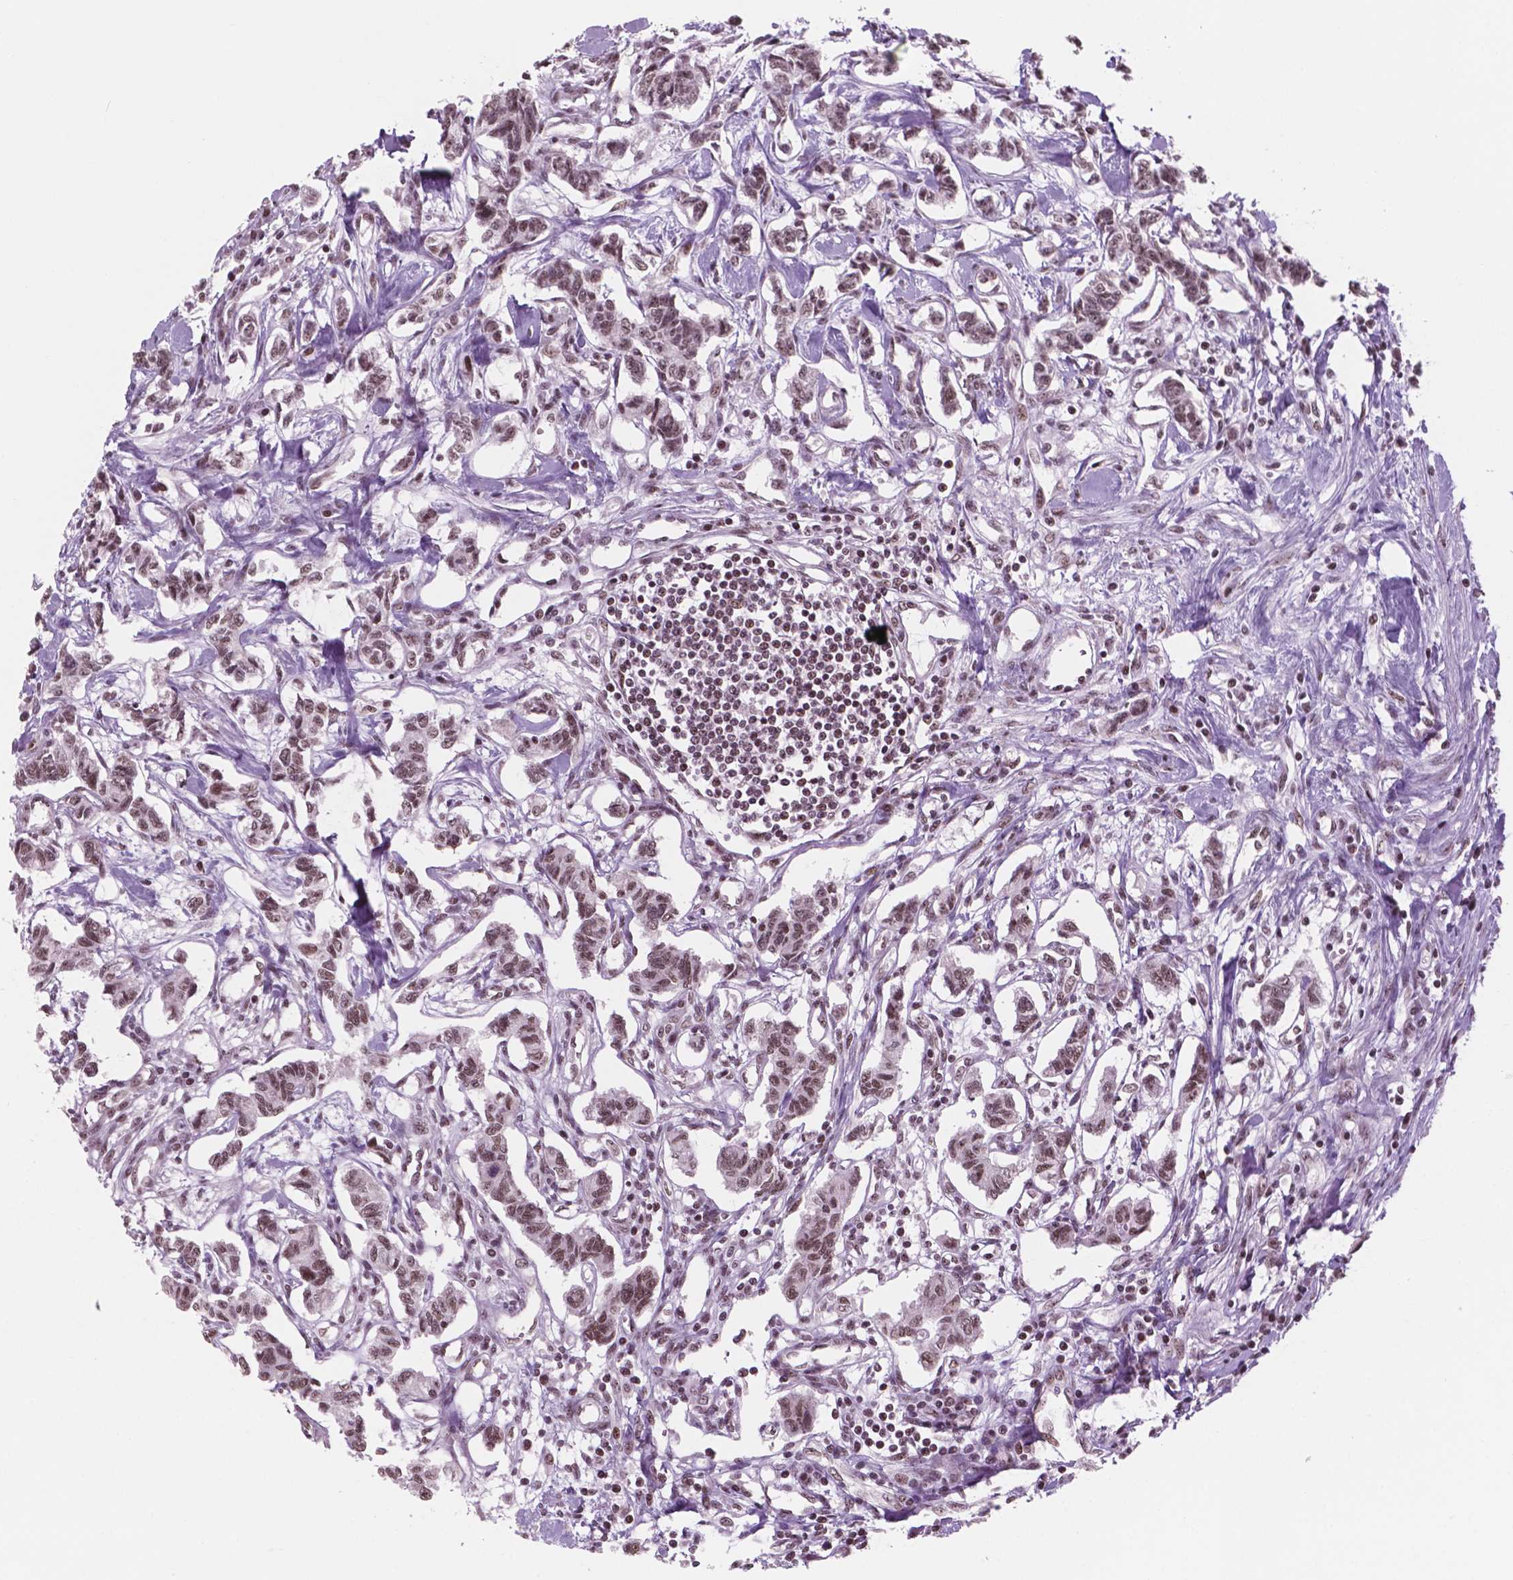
{"staining": {"intensity": "moderate", "quantity": ">75%", "location": "nuclear"}, "tissue": "carcinoid", "cell_type": "Tumor cells", "image_type": "cancer", "snomed": [{"axis": "morphology", "description": "Carcinoid, malignant, NOS"}, {"axis": "topography", "description": "Kidney"}], "caption": "Approximately >75% of tumor cells in human malignant carcinoid demonstrate moderate nuclear protein positivity as visualized by brown immunohistochemical staining.", "gene": "POLR2E", "patient": {"sex": "female", "age": 41}}